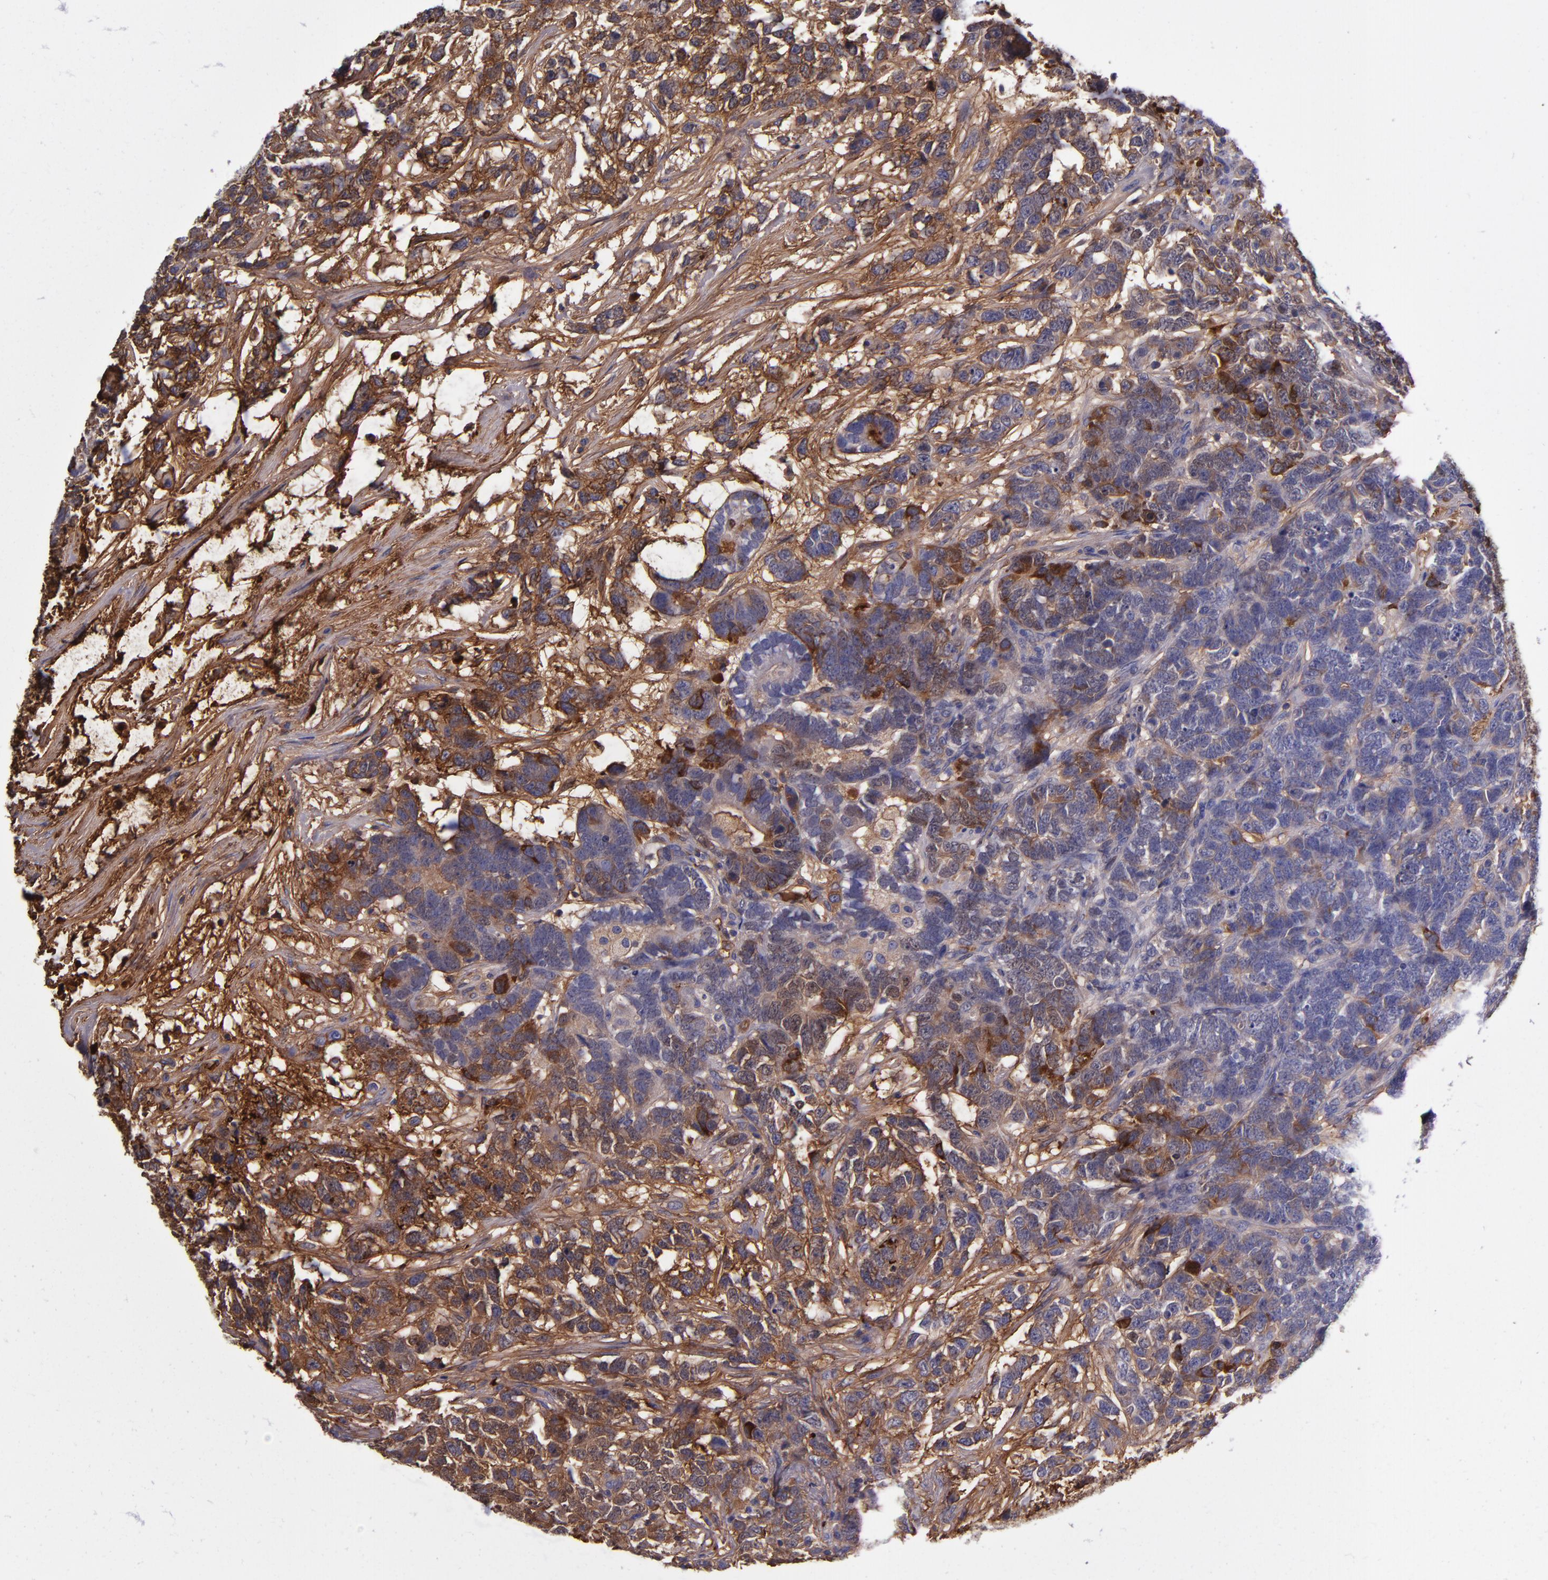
{"staining": {"intensity": "moderate", "quantity": "25%-75%", "location": "cytoplasmic/membranous"}, "tissue": "testis cancer", "cell_type": "Tumor cells", "image_type": "cancer", "snomed": [{"axis": "morphology", "description": "Carcinoma, Embryonal, NOS"}, {"axis": "topography", "description": "Testis"}], "caption": "About 25%-75% of tumor cells in human embryonal carcinoma (testis) show moderate cytoplasmic/membranous protein positivity as visualized by brown immunohistochemical staining.", "gene": "CLEC3B", "patient": {"sex": "male", "age": 26}}